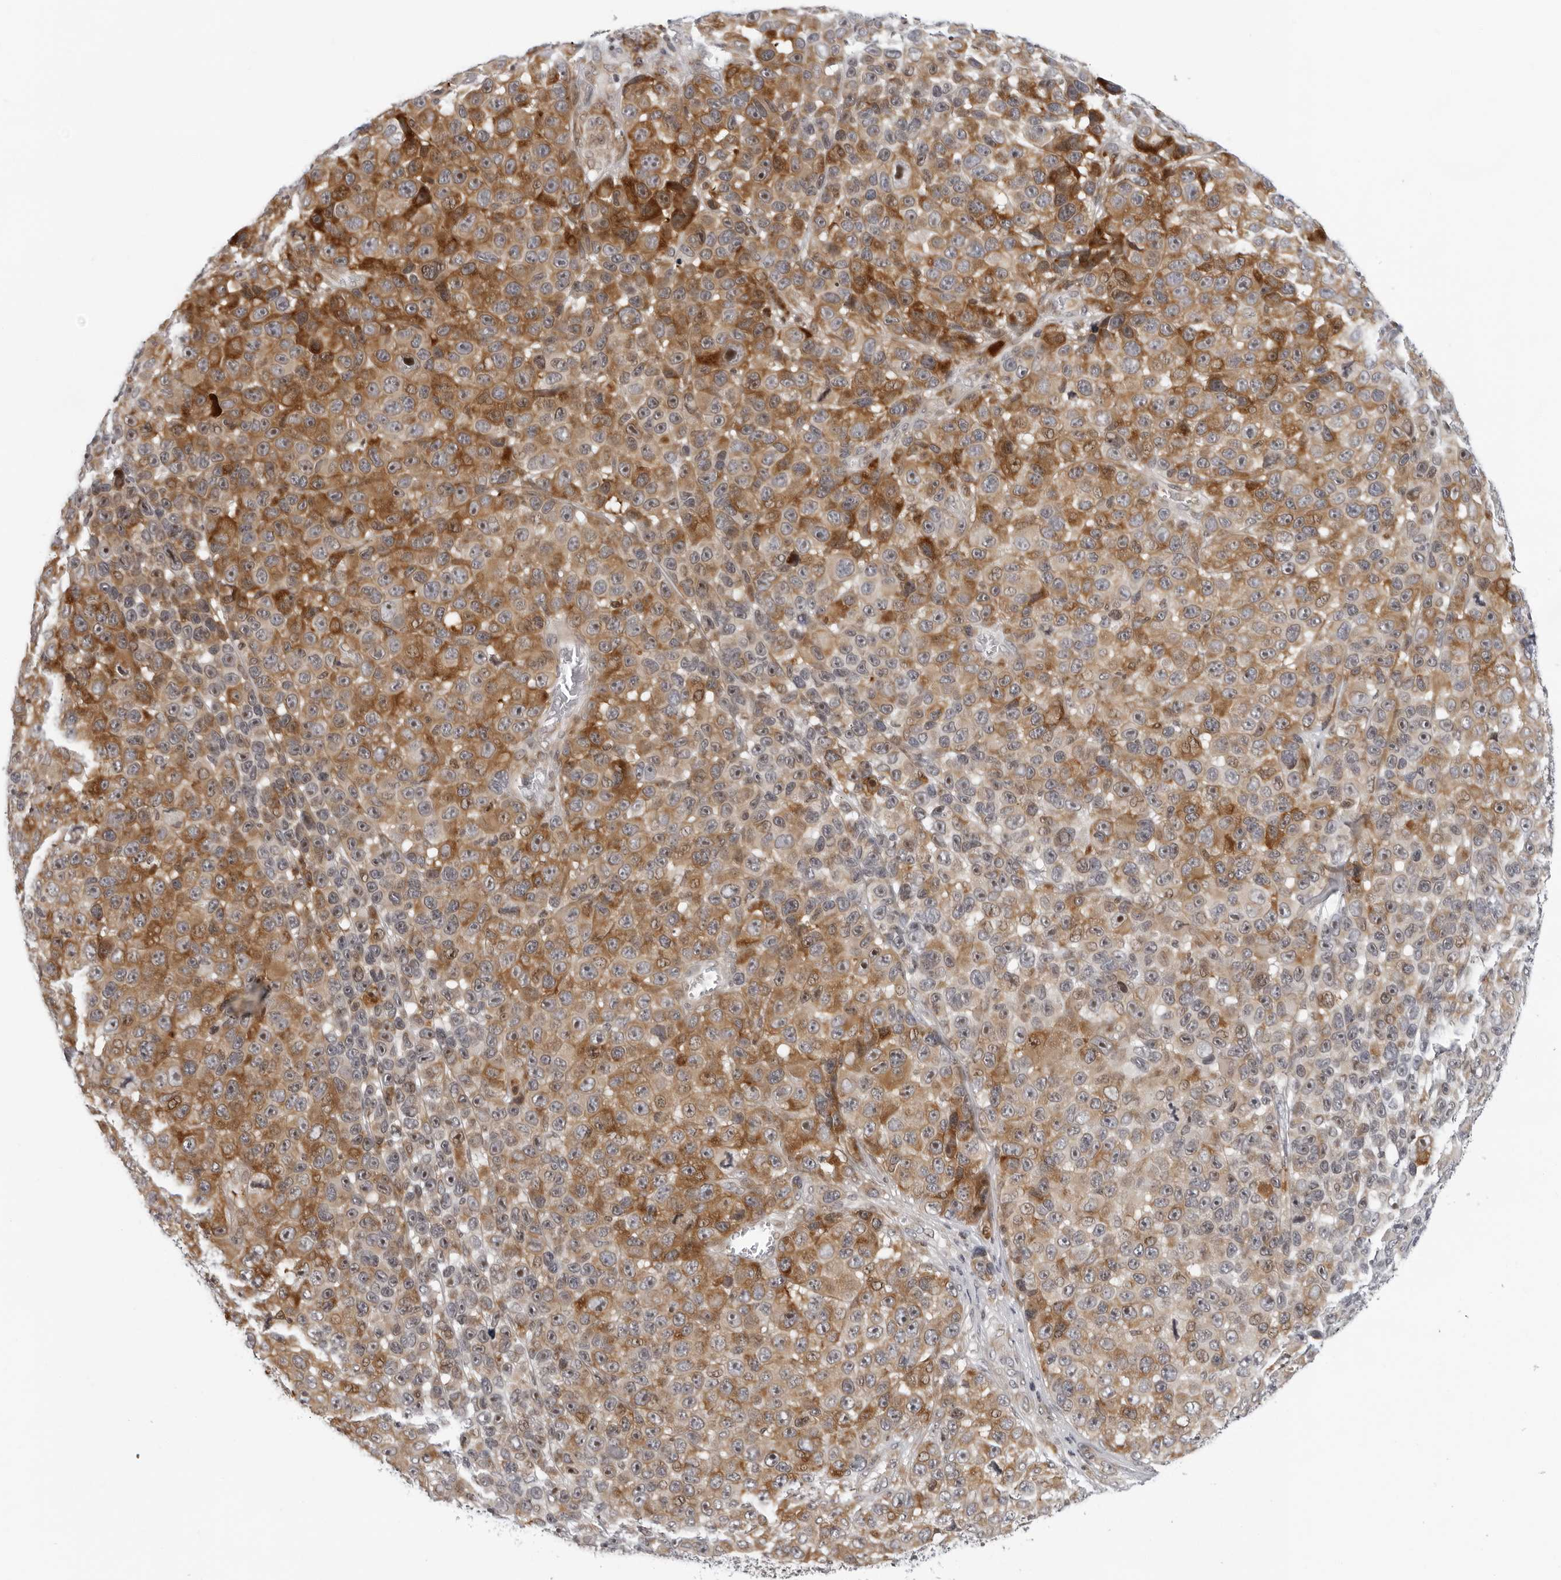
{"staining": {"intensity": "moderate", "quantity": ">75%", "location": "cytoplasmic/membranous"}, "tissue": "melanoma", "cell_type": "Tumor cells", "image_type": "cancer", "snomed": [{"axis": "morphology", "description": "Malignant melanoma, NOS"}, {"axis": "topography", "description": "Skin"}], "caption": "IHC histopathology image of human malignant melanoma stained for a protein (brown), which displays medium levels of moderate cytoplasmic/membranous staining in approximately >75% of tumor cells.", "gene": "PIP4K2C", "patient": {"sex": "male", "age": 53}}